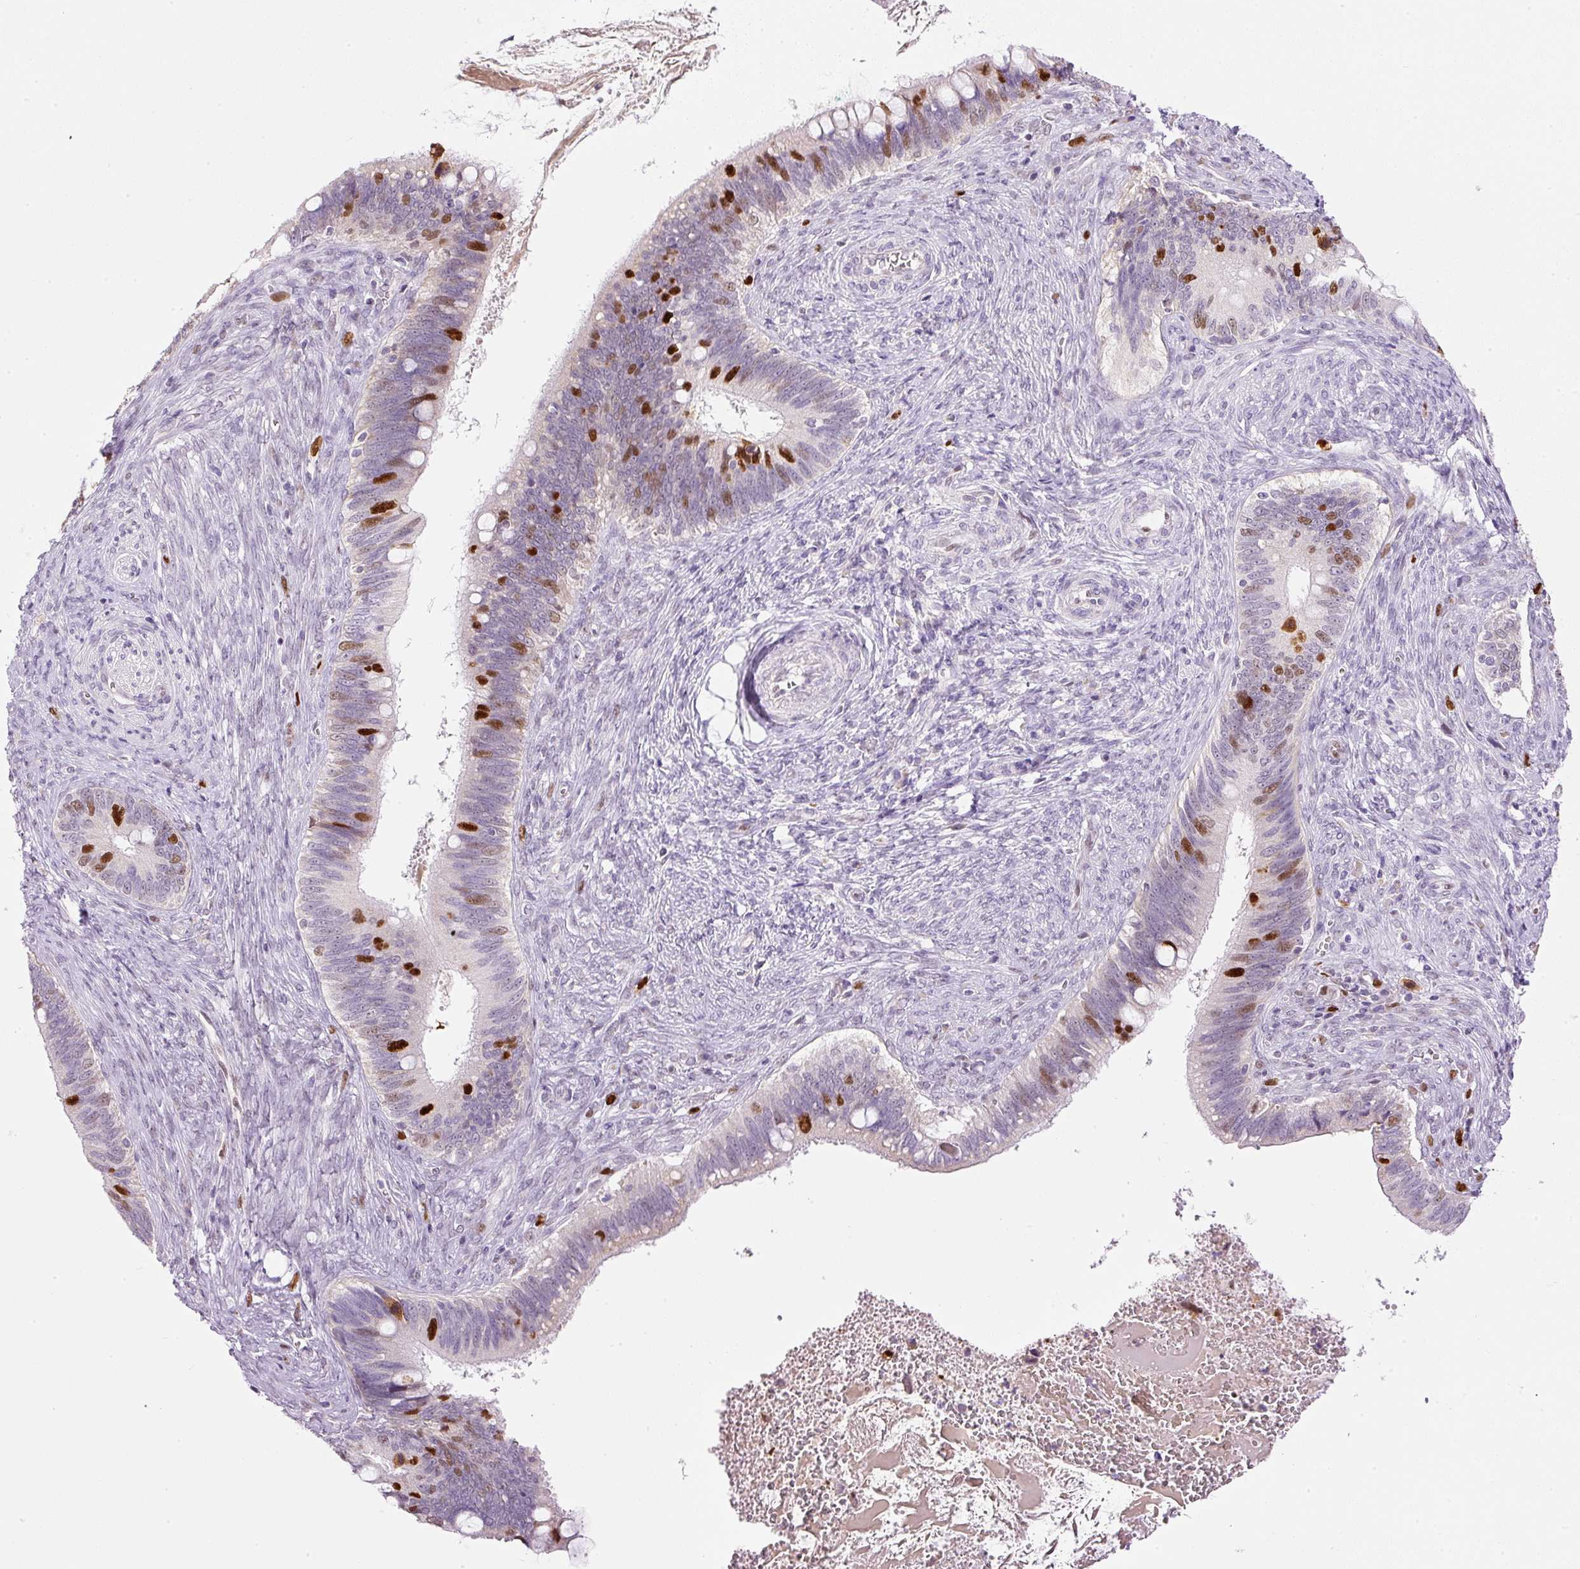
{"staining": {"intensity": "strong", "quantity": "<25%", "location": "nuclear"}, "tissue": "cervical cancer", "cell_type": "Tumor cells", "image_type": "cancer", "snomed": [{"axis": "morphology", "description": "Adenocarcinoma, NOS"}, {"axis": "topography", "description": "Cervix"}], "caption": "Tumor cells demonstrate medium levels of strong nuclear staining in approximately <25% of cells in cervical cancer (adenocarcinoma).", "gene": "KPNA2", "patient": {"sex": "female", "age": 42}}